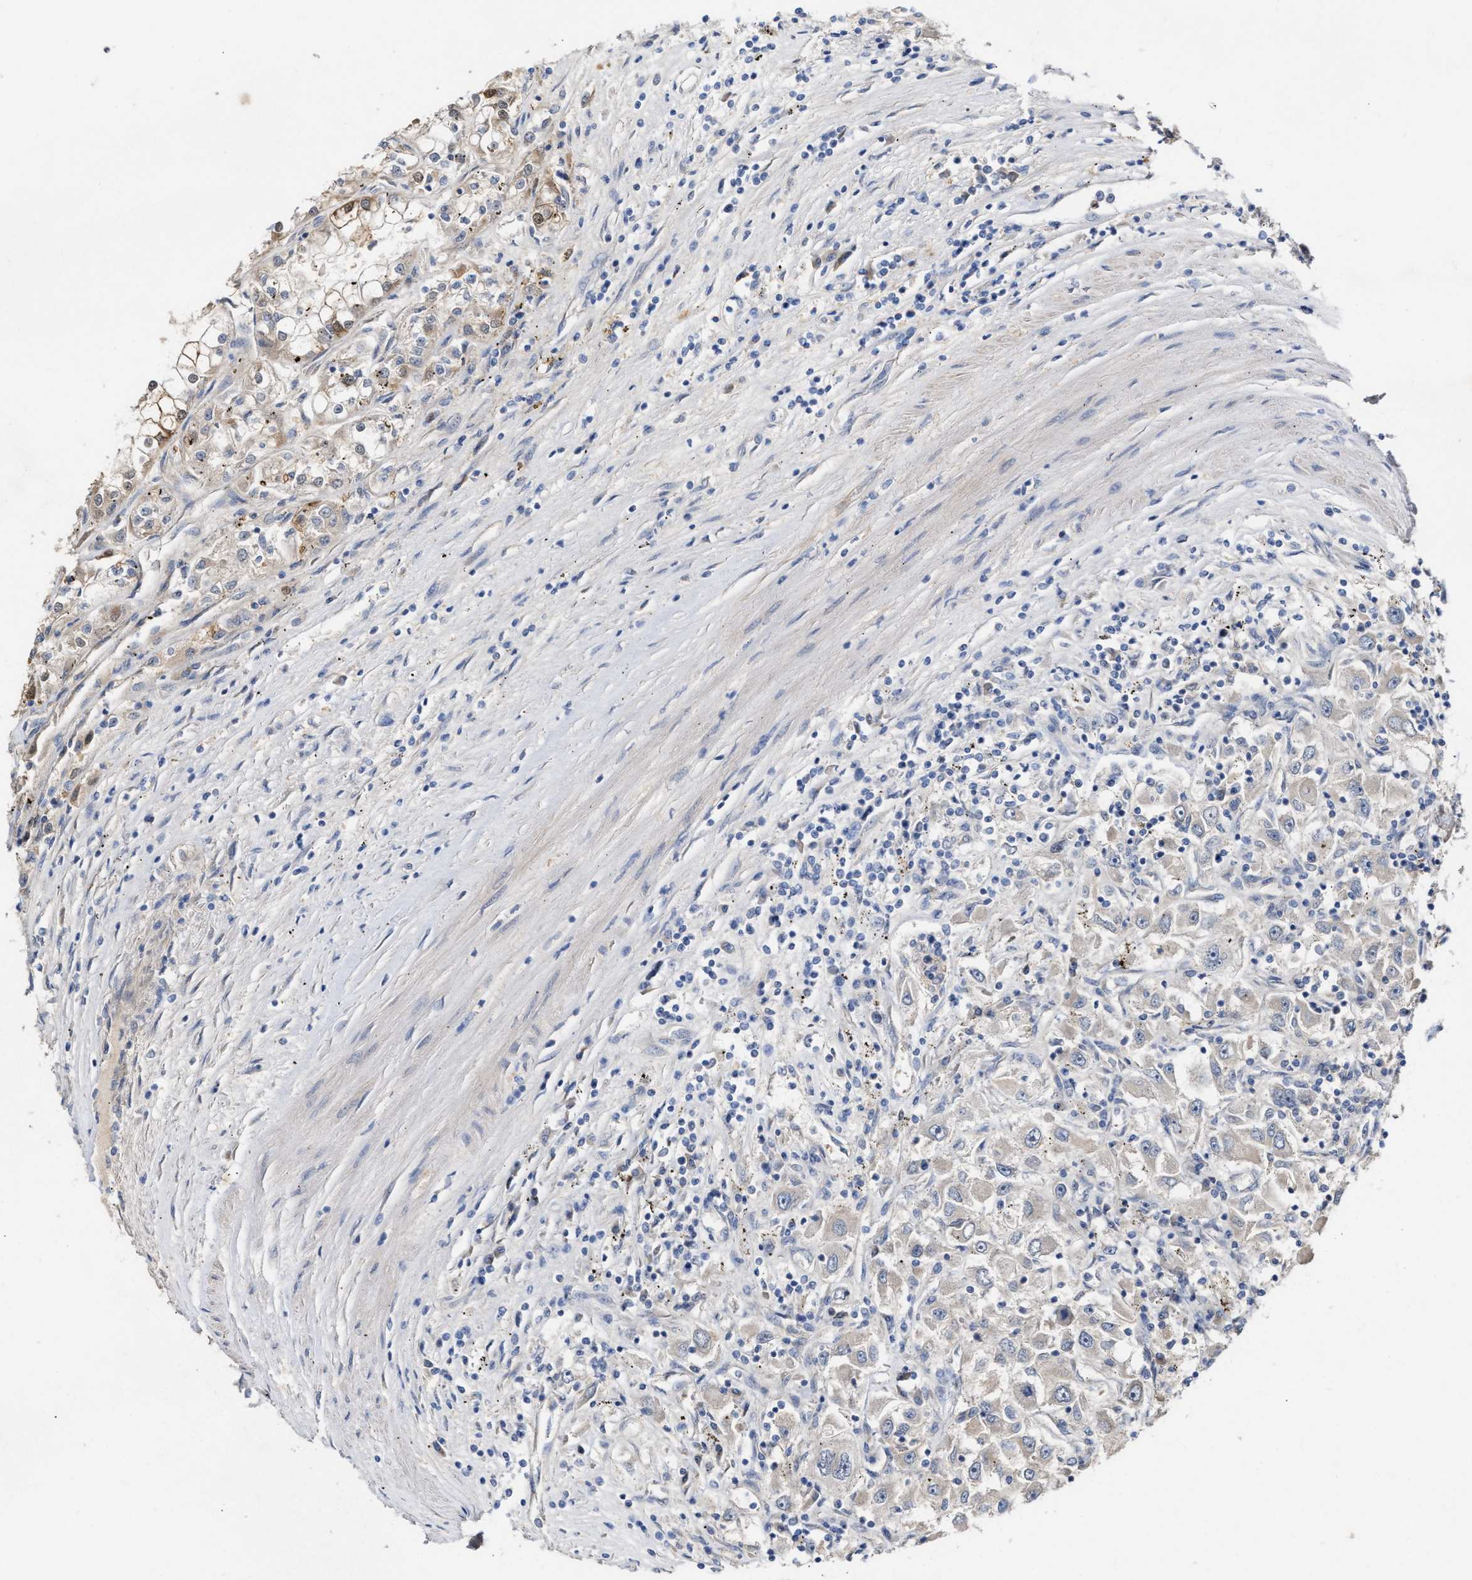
{"staining": {"intensity": "moderate", "quantity": "25%-75%", "location": "cytoplasmic/membranous"}, "tissue": "renal cancer", "cell_type": "Tumor cells", "image_type": "cancer", "snomed": [{"axis": "morphology", "description": "Adenocarcinoma, NOS"}, {"axis": "topography", "description": "Kidney"}], "caption": "Adenocarcinoma (renal) was stained to show a protein in brown. There is medium levels of moderate cytoplasmic/membranous positivity in about 25%-75% of tumor cells.", "gene": "BBLN", "patient": {"sex": "female", "age": 52}}